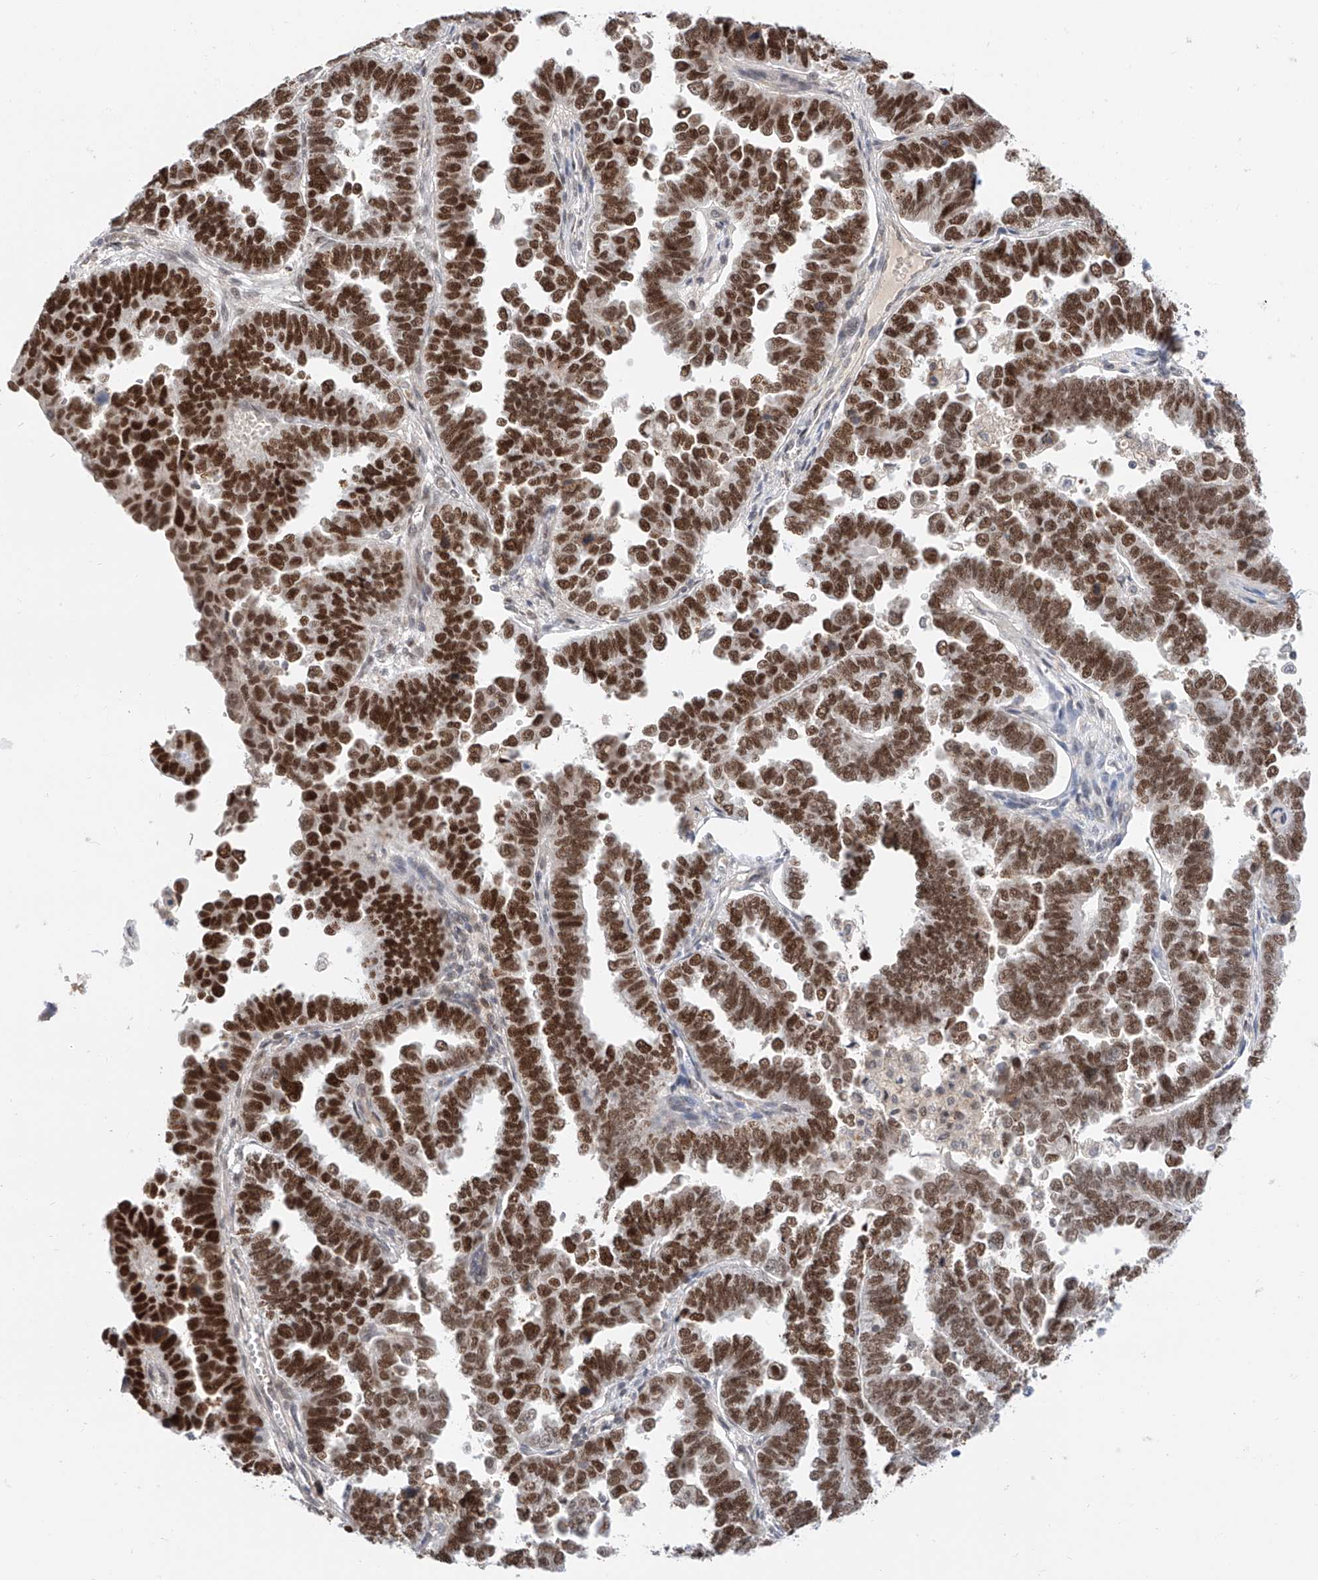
{"staining": {"intensity": "strong", "quantity": ">75%", "location": "nuclear"}, "tissue": "endometrial cancer", "cell_type": "Tumor cells", "image_type": "cancer", "snomed": [{"axis": "morphology", "description": "Adenocarcinoma, NOS"}, {"axis": "topography", "description": "Endometrium"}], "caption": "This image shows immunohistochemistry staining of endometrial cancer (adenocarcinoma), with high strong nuclear expression in approximately >75% of tumor cells.", "gene": "SNRNP200", "patient": {"sex": "female", "age": 75}}